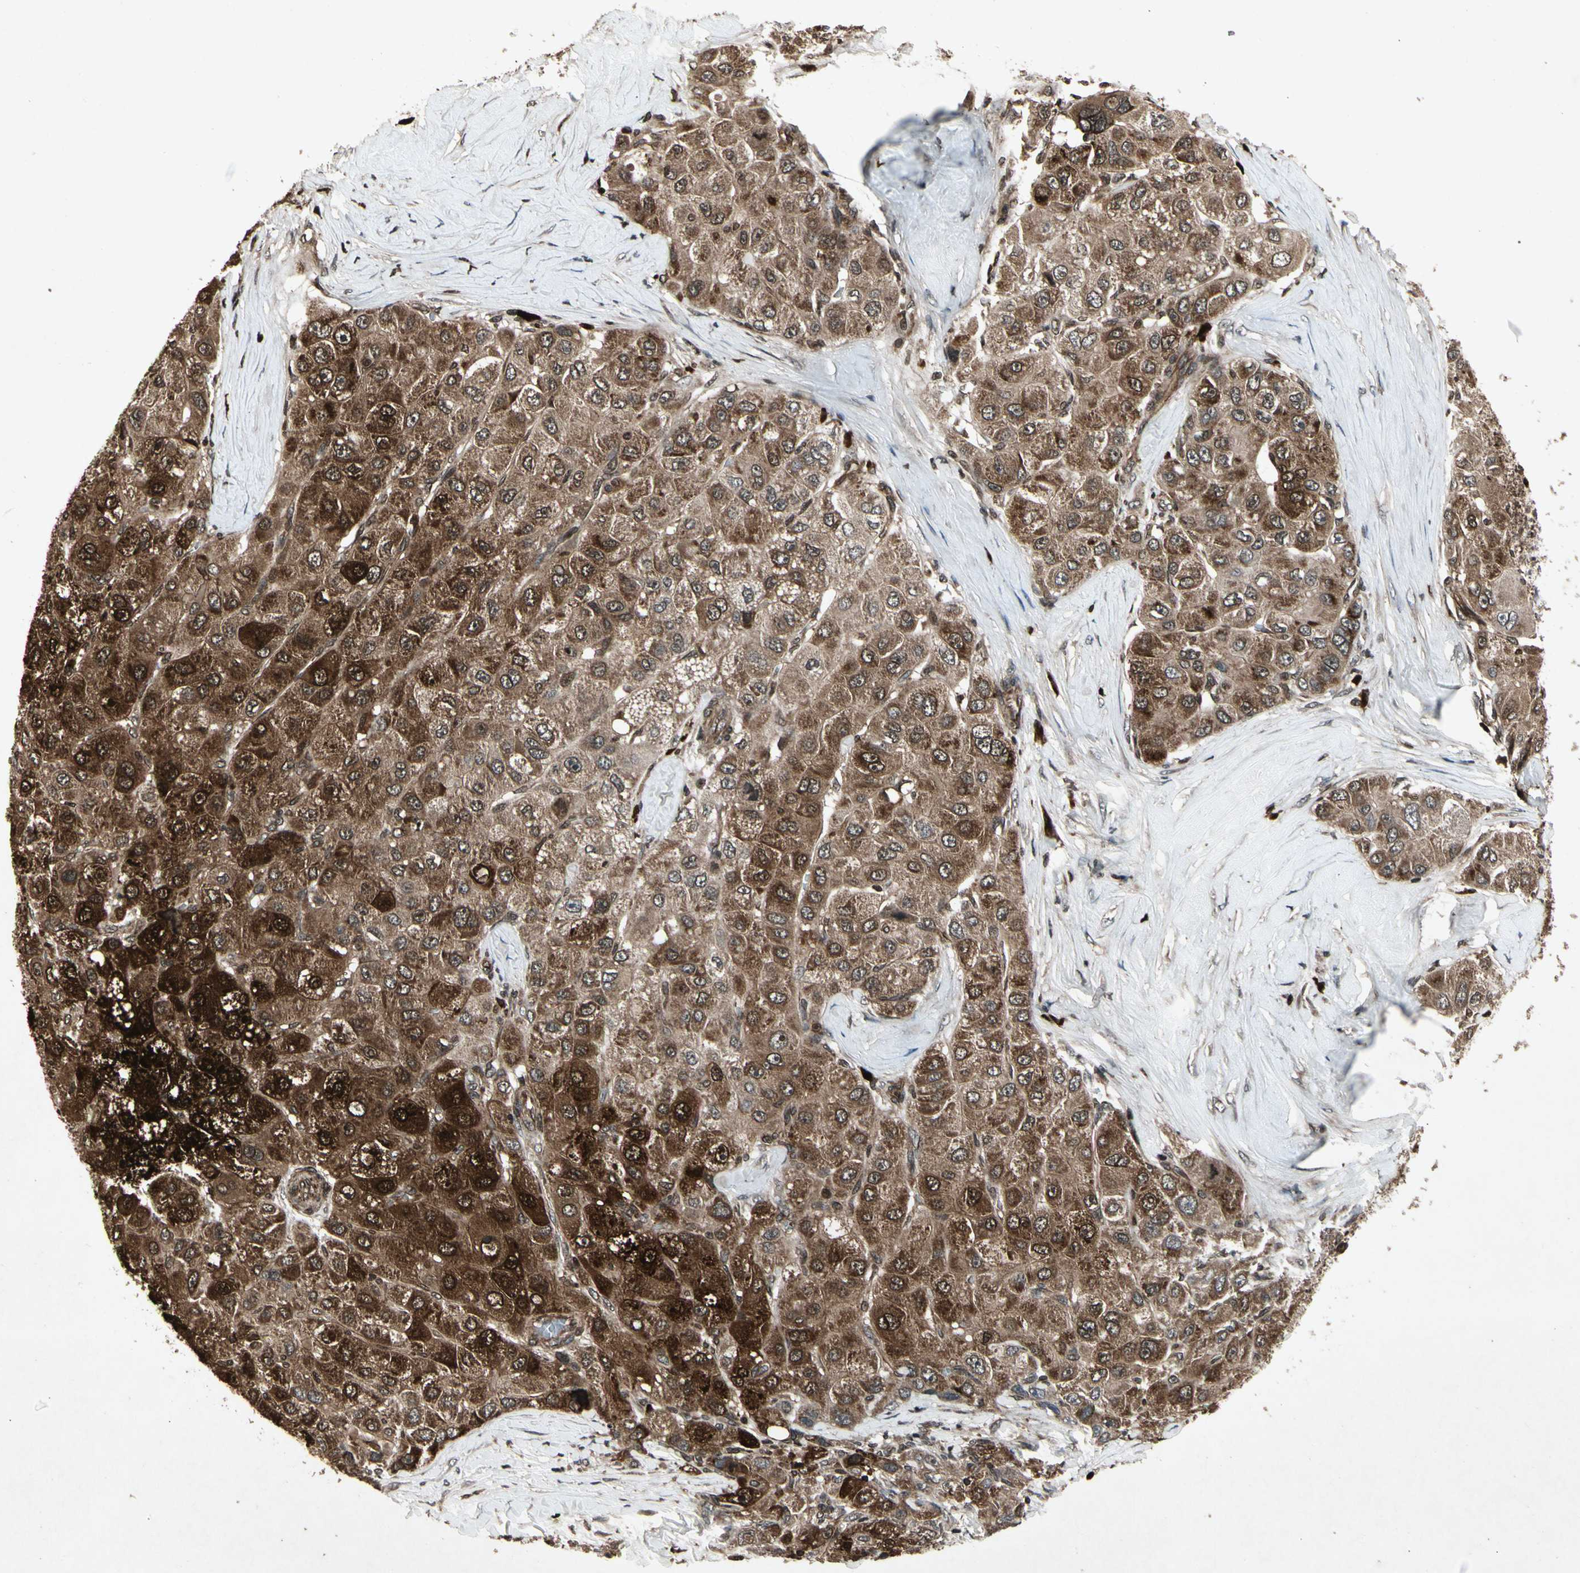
{"staining": {"intensity": "strong", "quantity": ">75%", "location": "cytoplasmic/membranous"}, "tissue": "liver cancer", "cell_type": "Tumor cells", "image_type": "cancer", "snomed": [{"axis": "morphology", "description": "Carcinoma, Hepatocellular, NOS"}, {"axis": "topography", "description": "Liver"}], "caption": "The immunohistochemical stain highlights strong cytoplasmic/membranous positivity in tumor cells of hepatocellular carcinoma (liver) tissue.", "gene": "GLRX", "patient": {"sex": "male", "age": 80}}